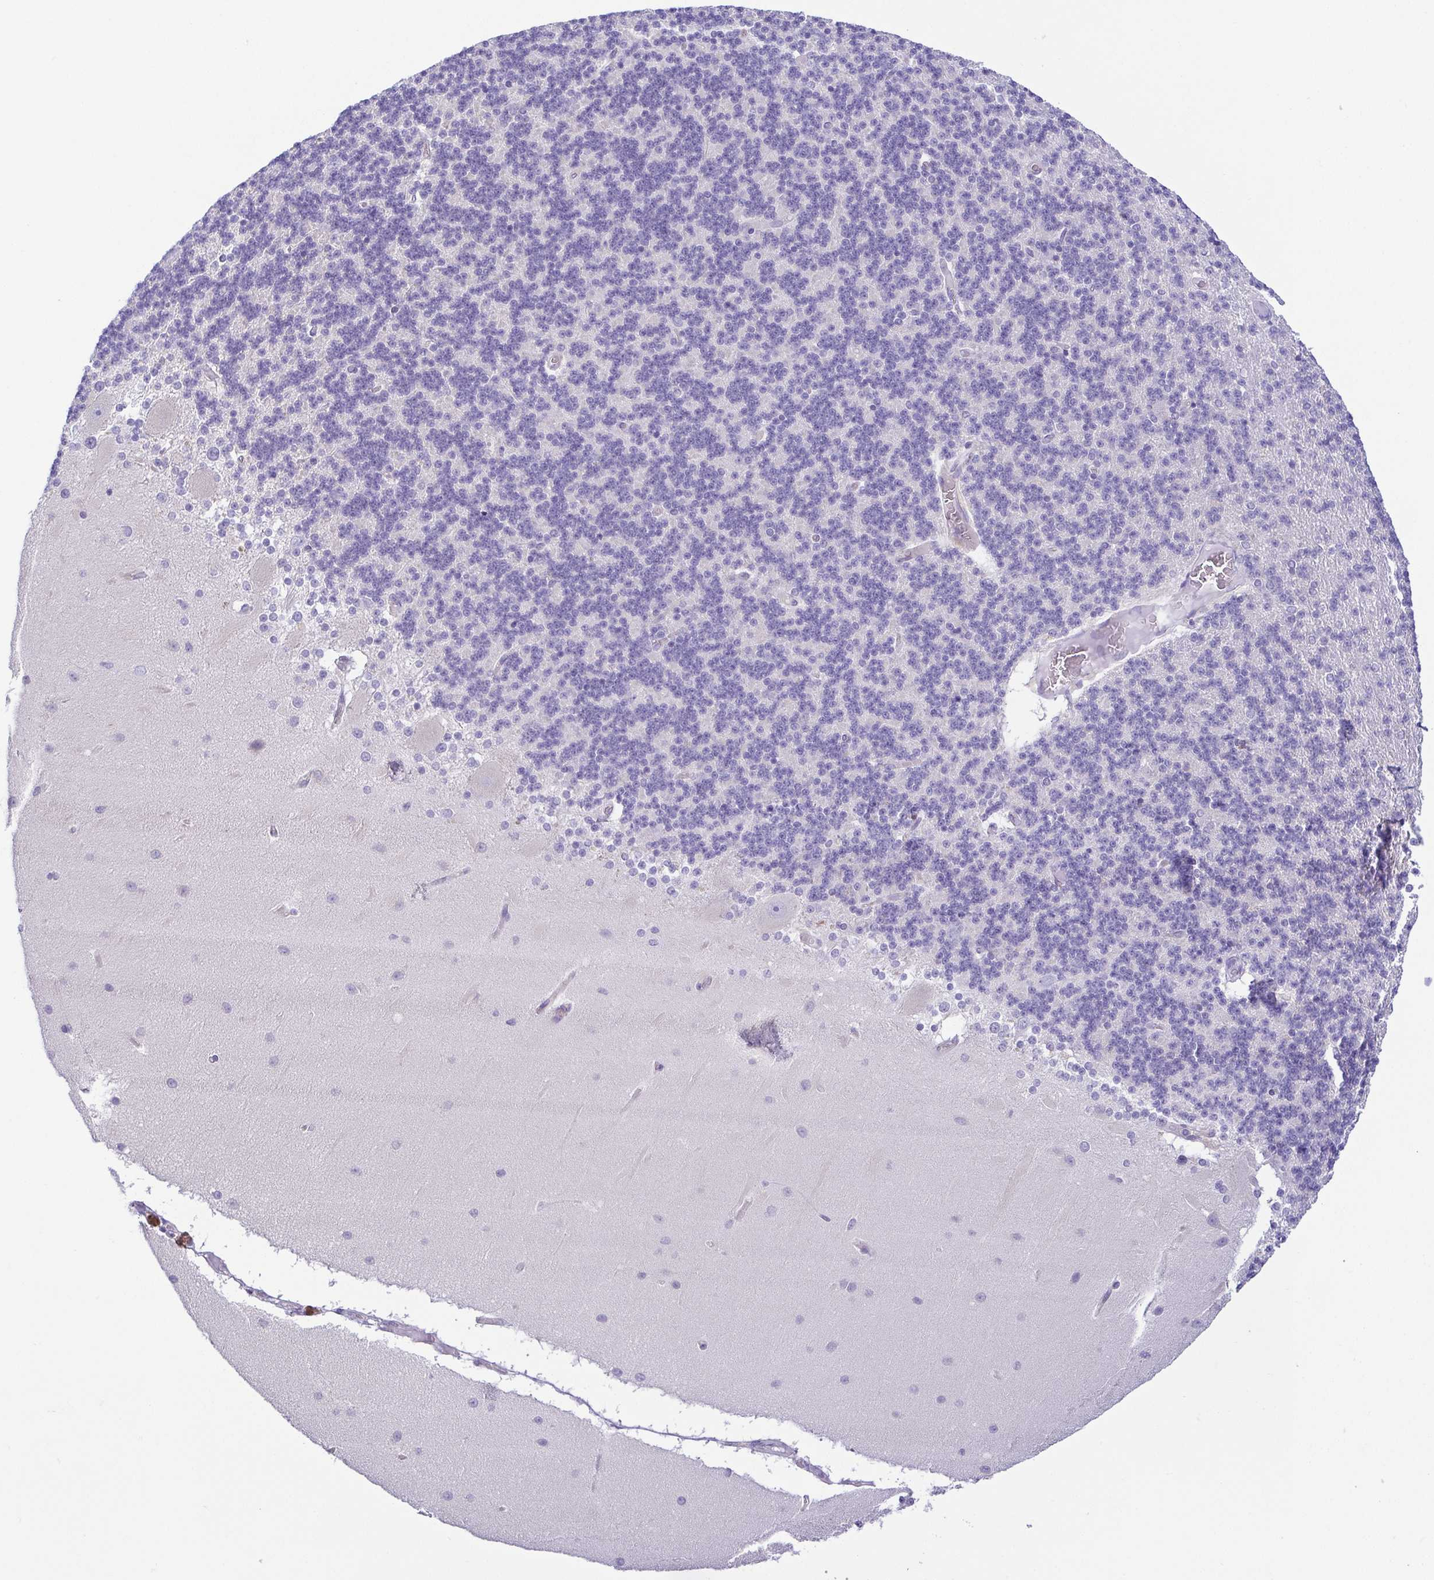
{"staining": {"intensity": "negative", "quantity": "none", "location": "none"}, "tissue": "cerebellum", "cell_type": "Cells in granular layer", "image_type": "normal", "snomed": [{"axis": "morphology", "description": "Normal tissue, NOS"}, {"axis": "topography", "description": "Cerebellum"}], "caption": "DAB (3,3'-diaminobenzidine) immunohistochemical staining of normal cerebellum displays no significant expression in cells in granular layer.", "gene": "EPB42", "patient": {"sex": "female", "age": 54}}